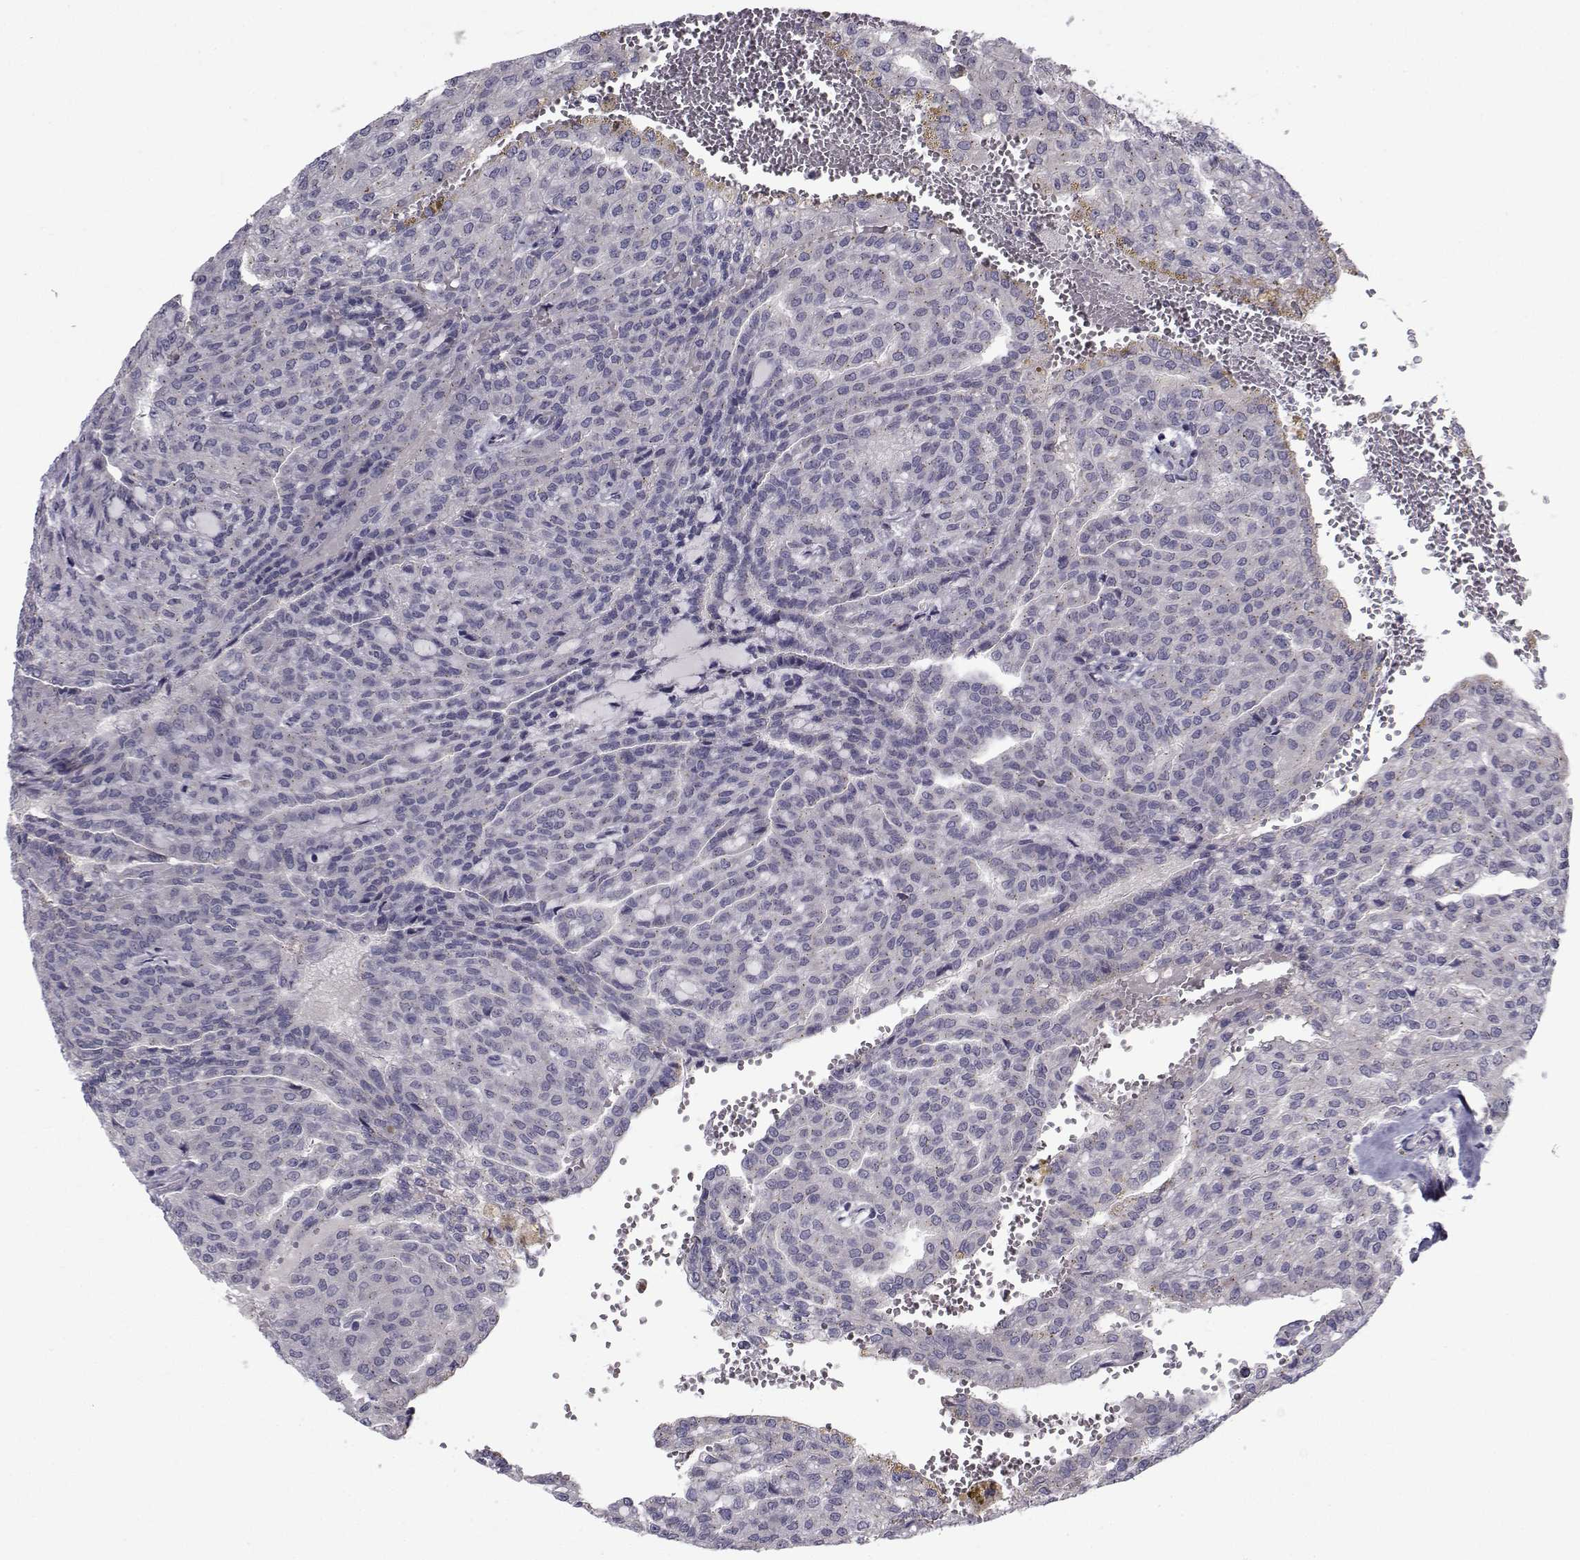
{"staining": {"intensity": "negative", "quantity": "none", "location": "none"}, "tissue": "renal cancer", "cell_type": "Tumor cells", "image_type": "cancer", "snomed": [{"axis": "morphology", "description": "Adenocarcinoma, NOS"}, {"axis": "topography", "description": "Kidney"}], "caption": "Tumor cells are negative for protein expression in human renal cancer (adenocarcinoma).", "gene": "ANGPT1", "patient": {"sex": "male", "age": 63}}